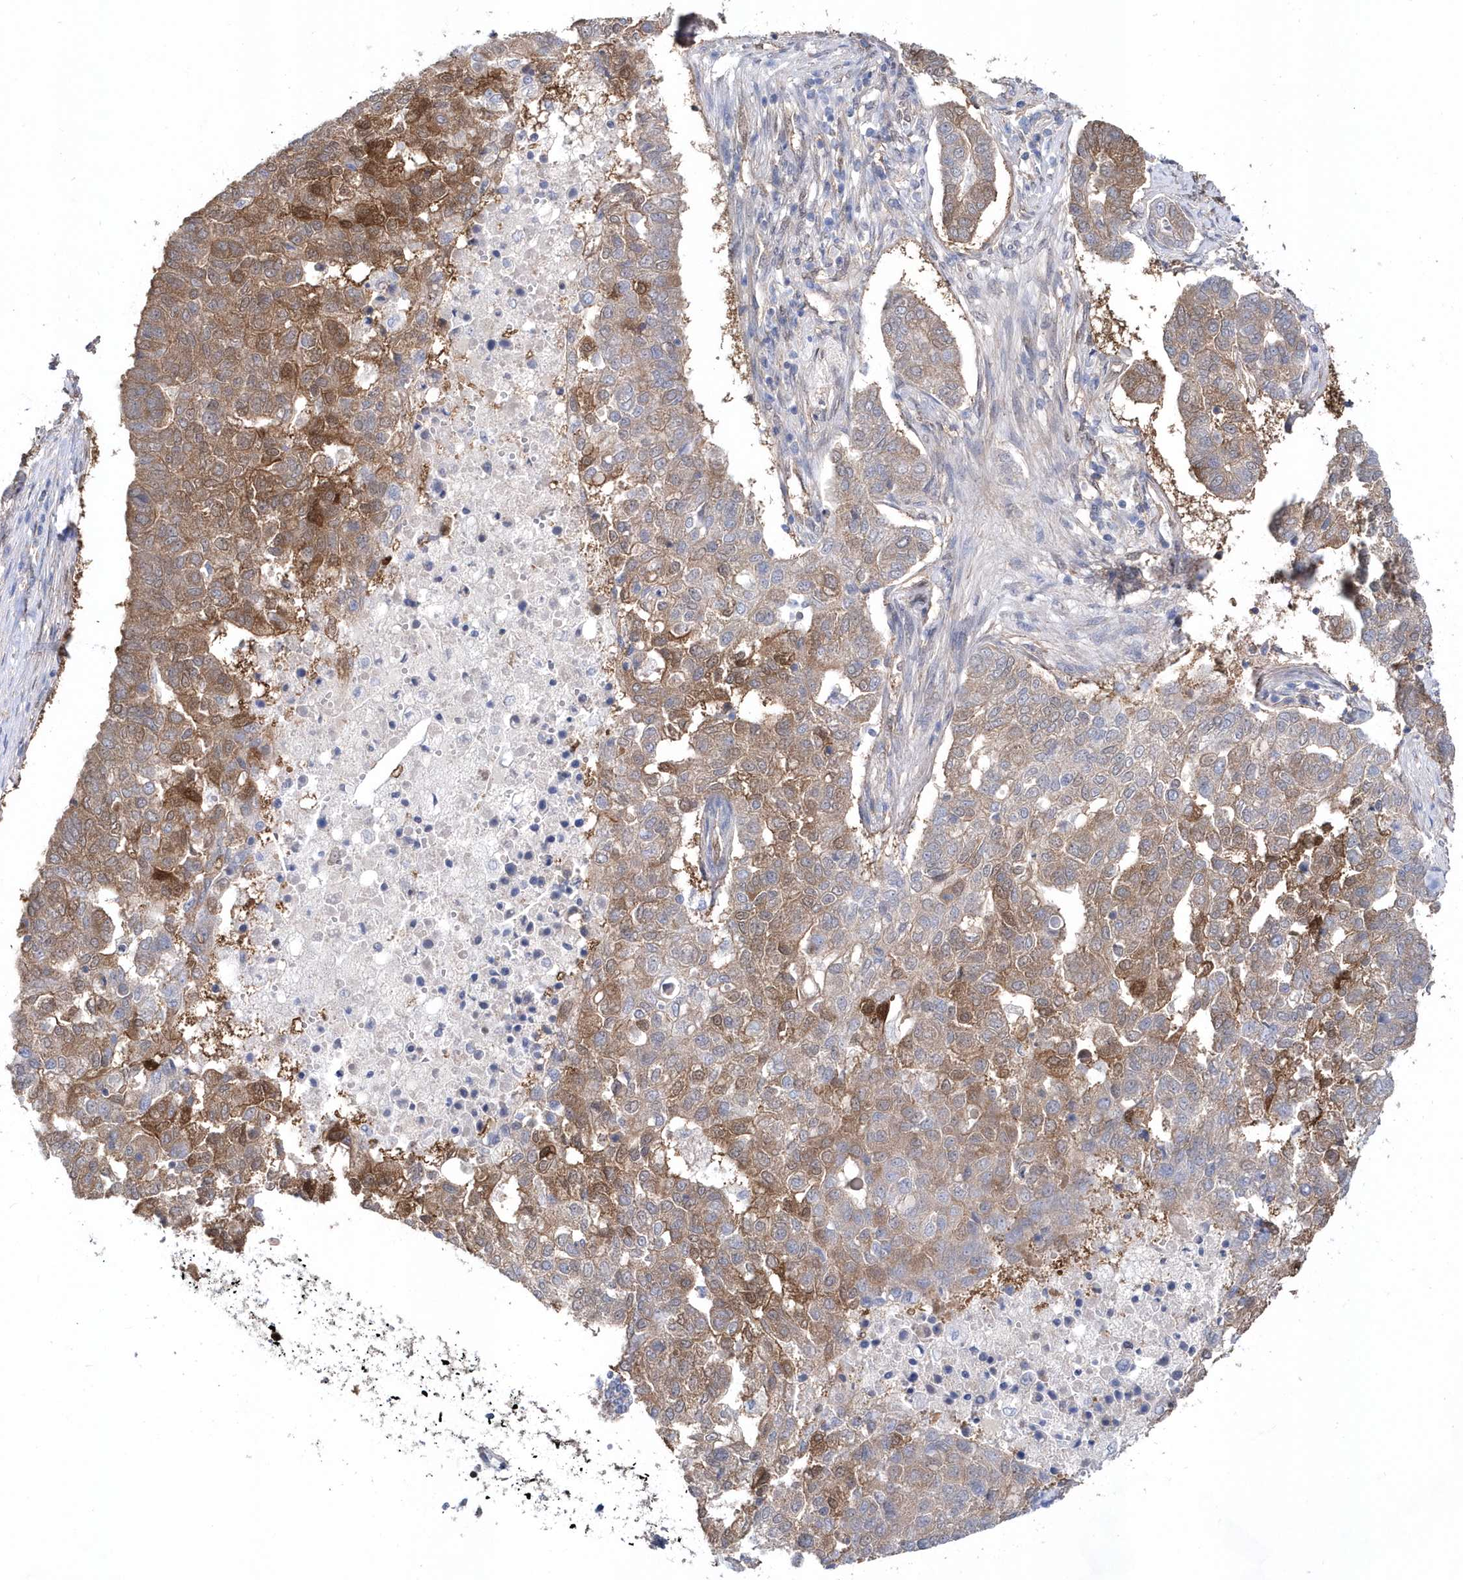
{"staining": {"intensity": "moderate", "quantity": ">75%", "location": "cytoplasmic/membranous"}, "tissue": "pancreatic cancer", "cell_type": "Tumor cells", "image_type": "cancer", "snomed": [{"axis": "morphology", "description": "Adenocarcinoma, NOS"}, {"axis": "topography", "description": "Pancreas"}], "caption": "Pancreatic adenocarcinoma stained with a protein marker shows moderate staining in tumor cells.", "gene": "BDH2", "patient": {"sex": "female", "age": 61}}